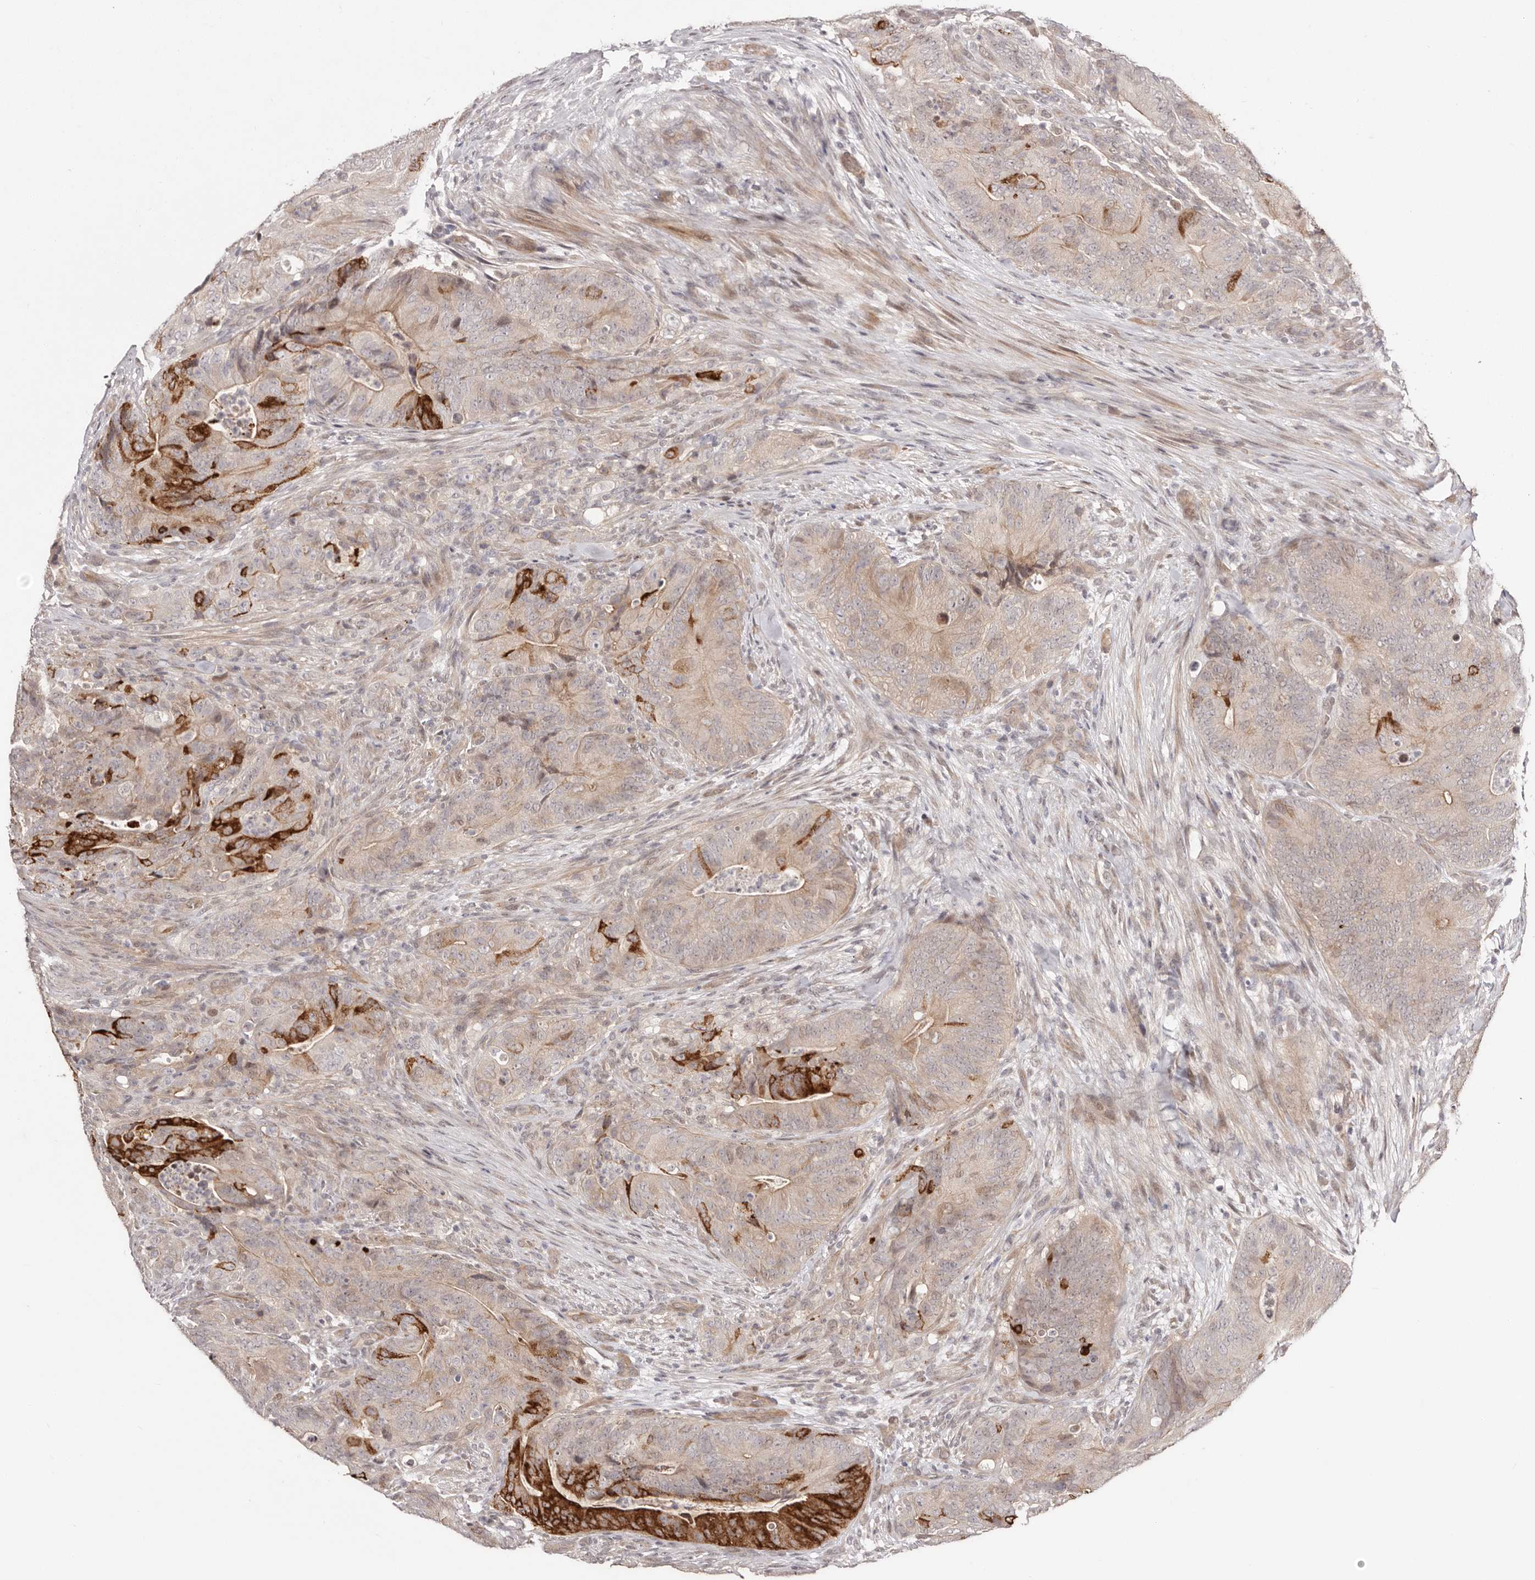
{"staining": {"intensity": "strong", "quantity": "<25%", "location": "cytoplasmic/membranous"}, "tissue": "colorectal cancer", "cell_type": "Tumor cells", "image_type": "cancer", "snomed": [{"axis": "morphology", "description": "Normal tissue, NOS"}, {"axis": "topography", "description": "Colon"}], "caption": "The histopathology image displays staining of colorectal cancer, revealing strong cytoplasmic/membranous protein staining (brown color) within tumor cells.", "gene": "EGR3", "patient": {"sex": "female", "age": 82}}